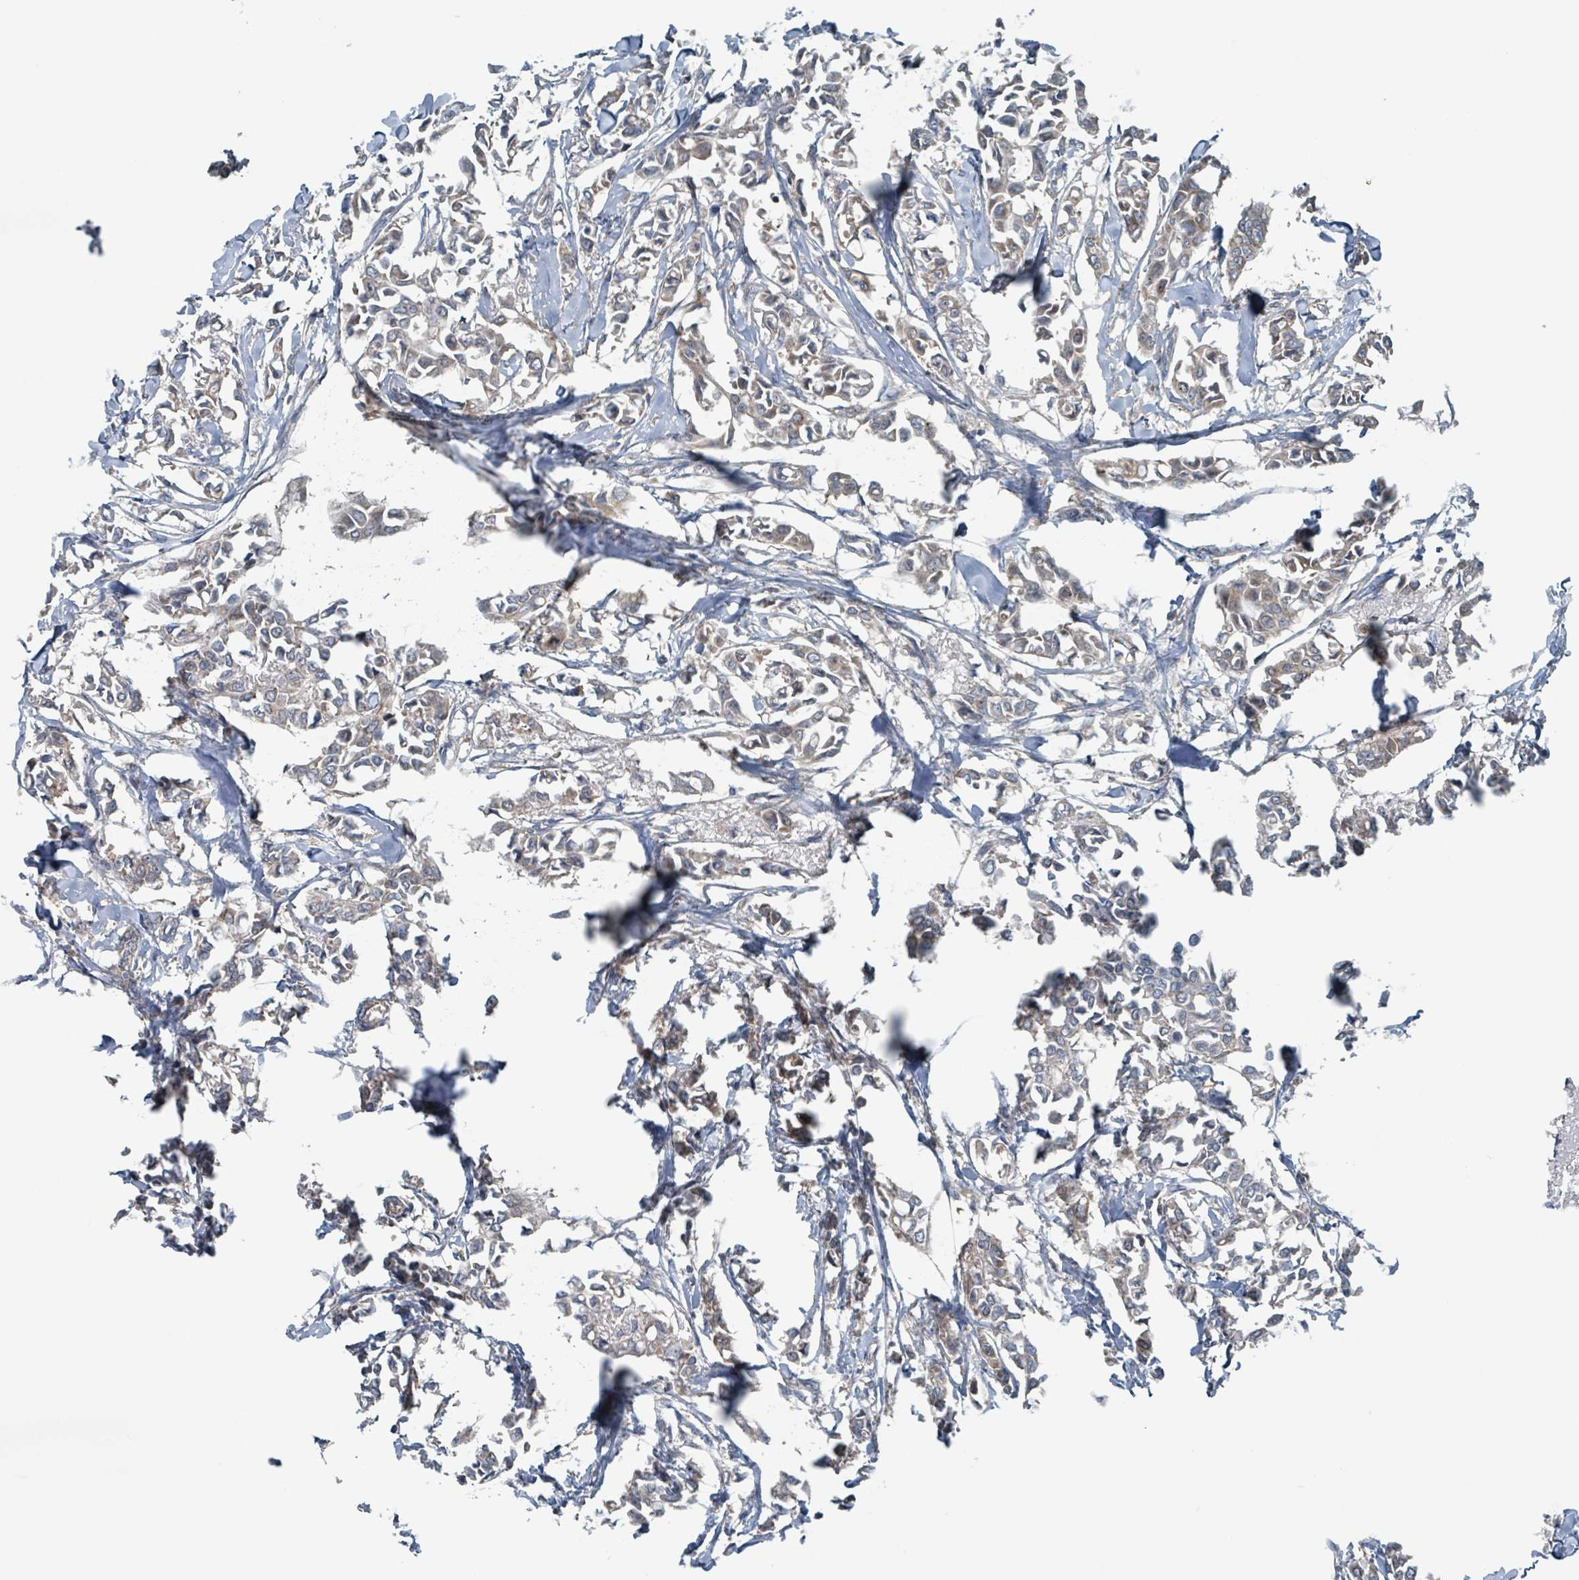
{"staining": {"intensity": "negative", "quantity": "none", "location": "none"}, "tissue": "breast cancer", "cell_type": "Tumor cells", "image_type": "cancer", "snomed": [{"axis": "morphology", "description": "Duct carcinoma"}, {"axis": "topography", "description": "Breast"}], "caption": "Immunohistochemical staining of human breast cancer shows no significant positivity in tumor cells.", "gene": "ACBD4", "patient": {"sex": "female", "age": 41}}